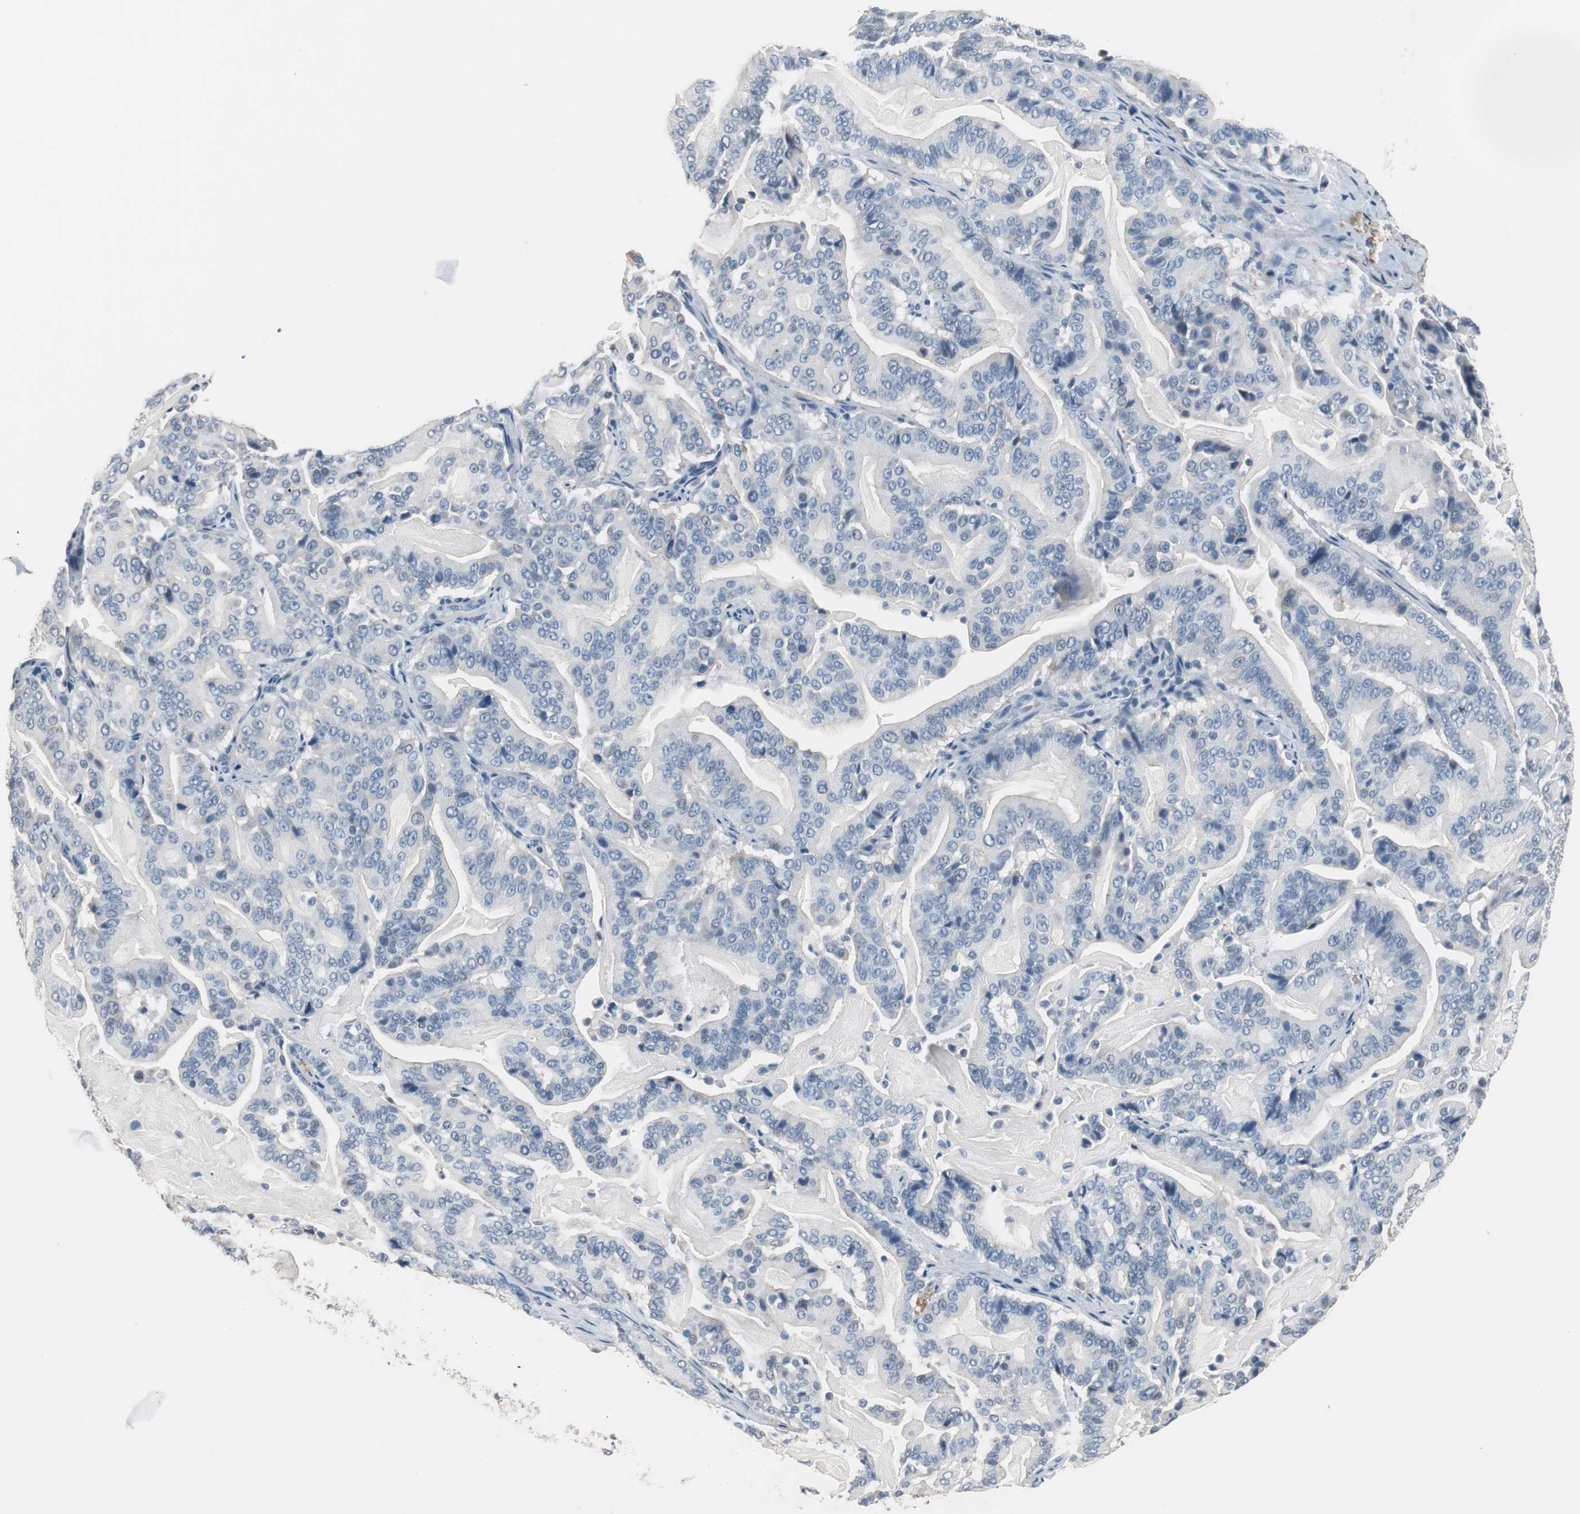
{"staining": {"intensity": "negative", "quantity": "none", "location": "none"}, "tissue": "pancreatic cancer", "cell_type": "Tumor cells", "image_type": "cancer", "snomed": [{"axis": "morphology", "description": "Adenocarcinoma, NOS"}, {"axis": "topography", "description": "Pancreas"}], "caption": "High magnification brightfield microscopy of adenocarcinoma (pancreatic) stained with DAB (brown) and counterstained with hematoxylin (blue): tumor cells show no significant positivity. (Immunohistochemistry, brightfield microscopy, high magnification).", "gene": "MUC7", "patient": {"sex": "male", "age": 63}}